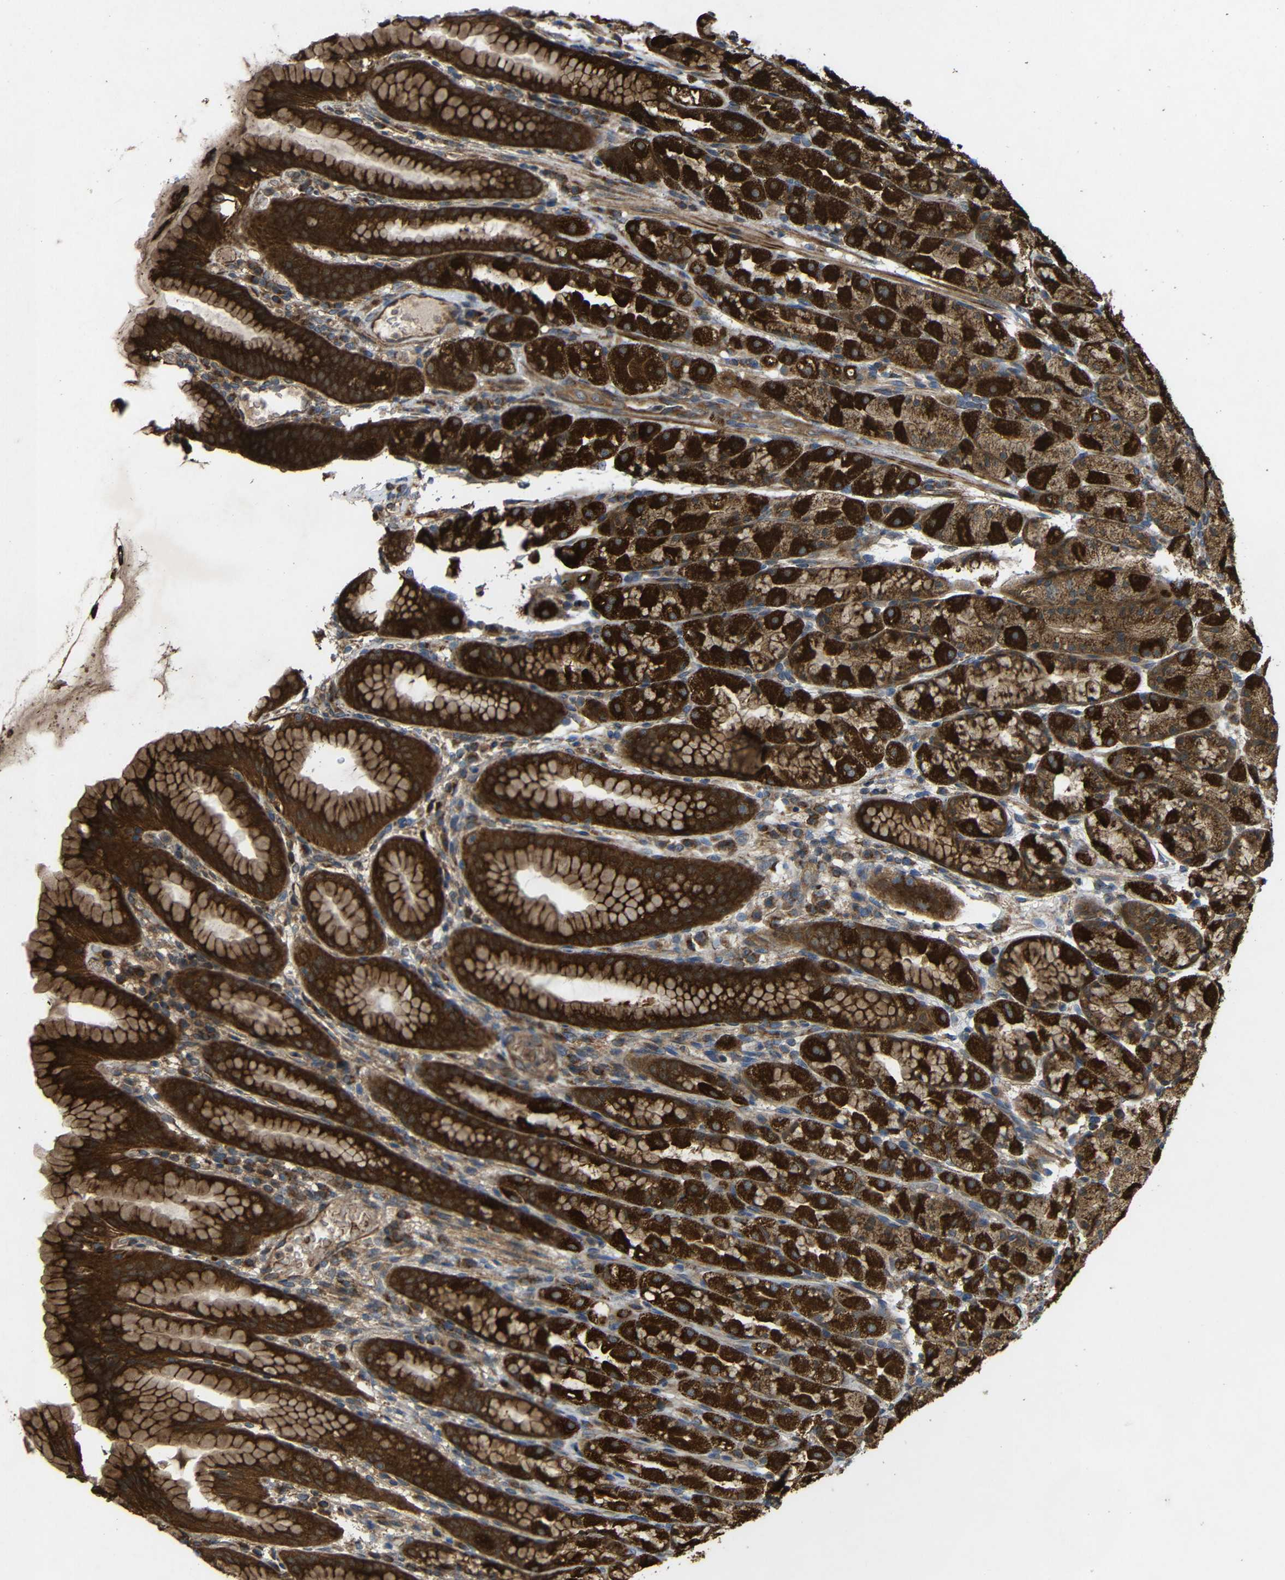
{"staining": {"intensity": "strong", "quantity": ">75%", "location": "cytoplasmic/membranous"}, "tissue": "stomach", "cell_type": "Glandular cells", "image_type": "normal", "snomed": [{"axis": "morphology", "description": "Normal tissue, NOS"}, {"axis": "topography", "description": "Stomach, upper"}], "caption": "Human stomach stained with a brown dye reveals strong cytoplasmic/membranous positive positivity in about >75% of glandular cells.", "gene": "C1GALT1", "patient": {"sex": "male", "age": 68}}